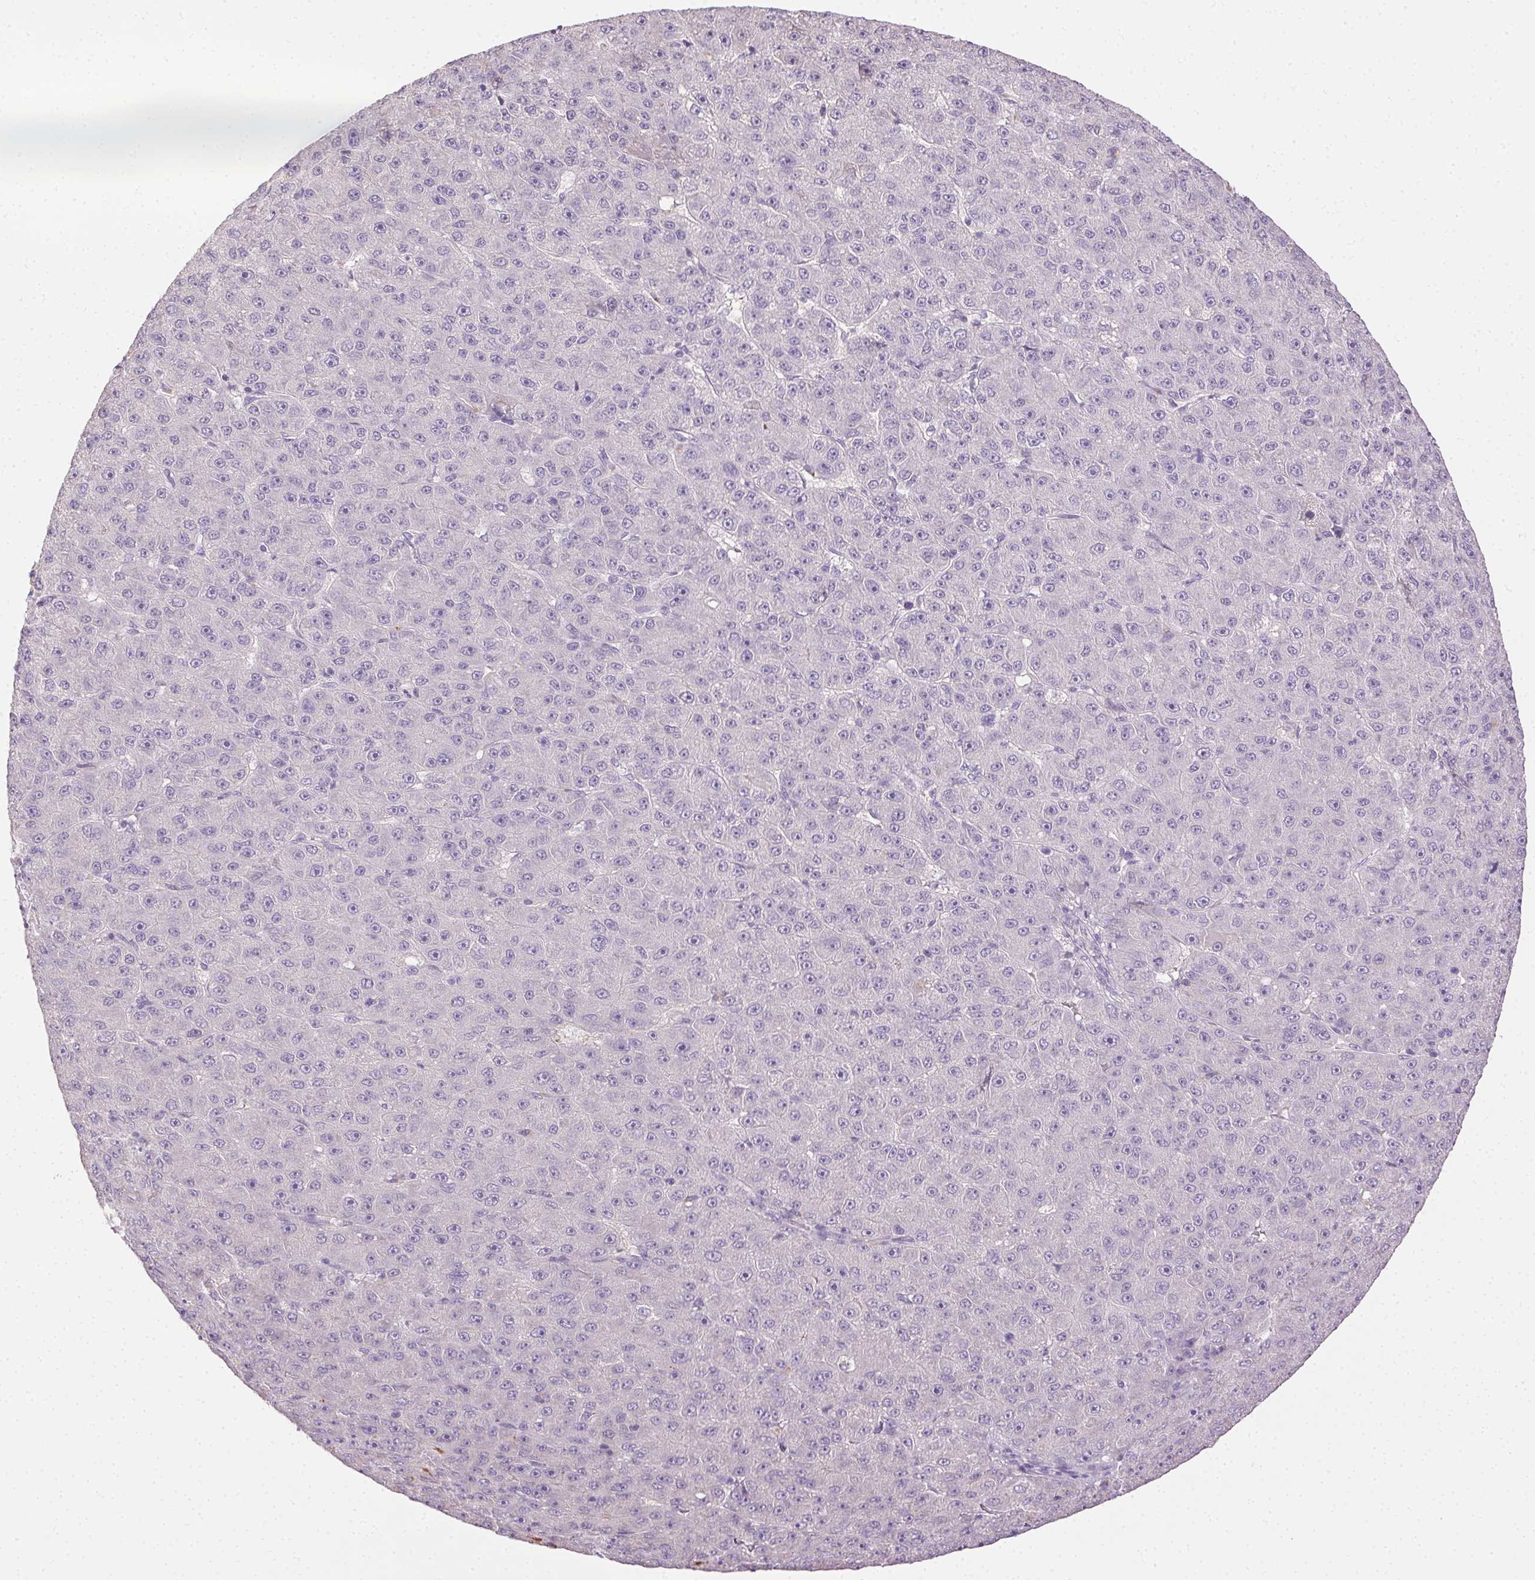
{"staining": {"intensity": "negative", "quantity": "none", "location": "none"}, "tissue": "liver cancer", "cell_type": "Tumor cells", "image_type": "cancer", "snomed": [{"axis": "morphology", "description": "Carcinoma, Hepatocellular, NOS"}, {"axis": "topography", "description": "Liver"}], "caption": "Tumor cells are negative for brown protein staining in liver cancer (hepatocellular carcinoma).", "gene": "BPIFB2", "patient": {"sex": "male", "age": 67}}